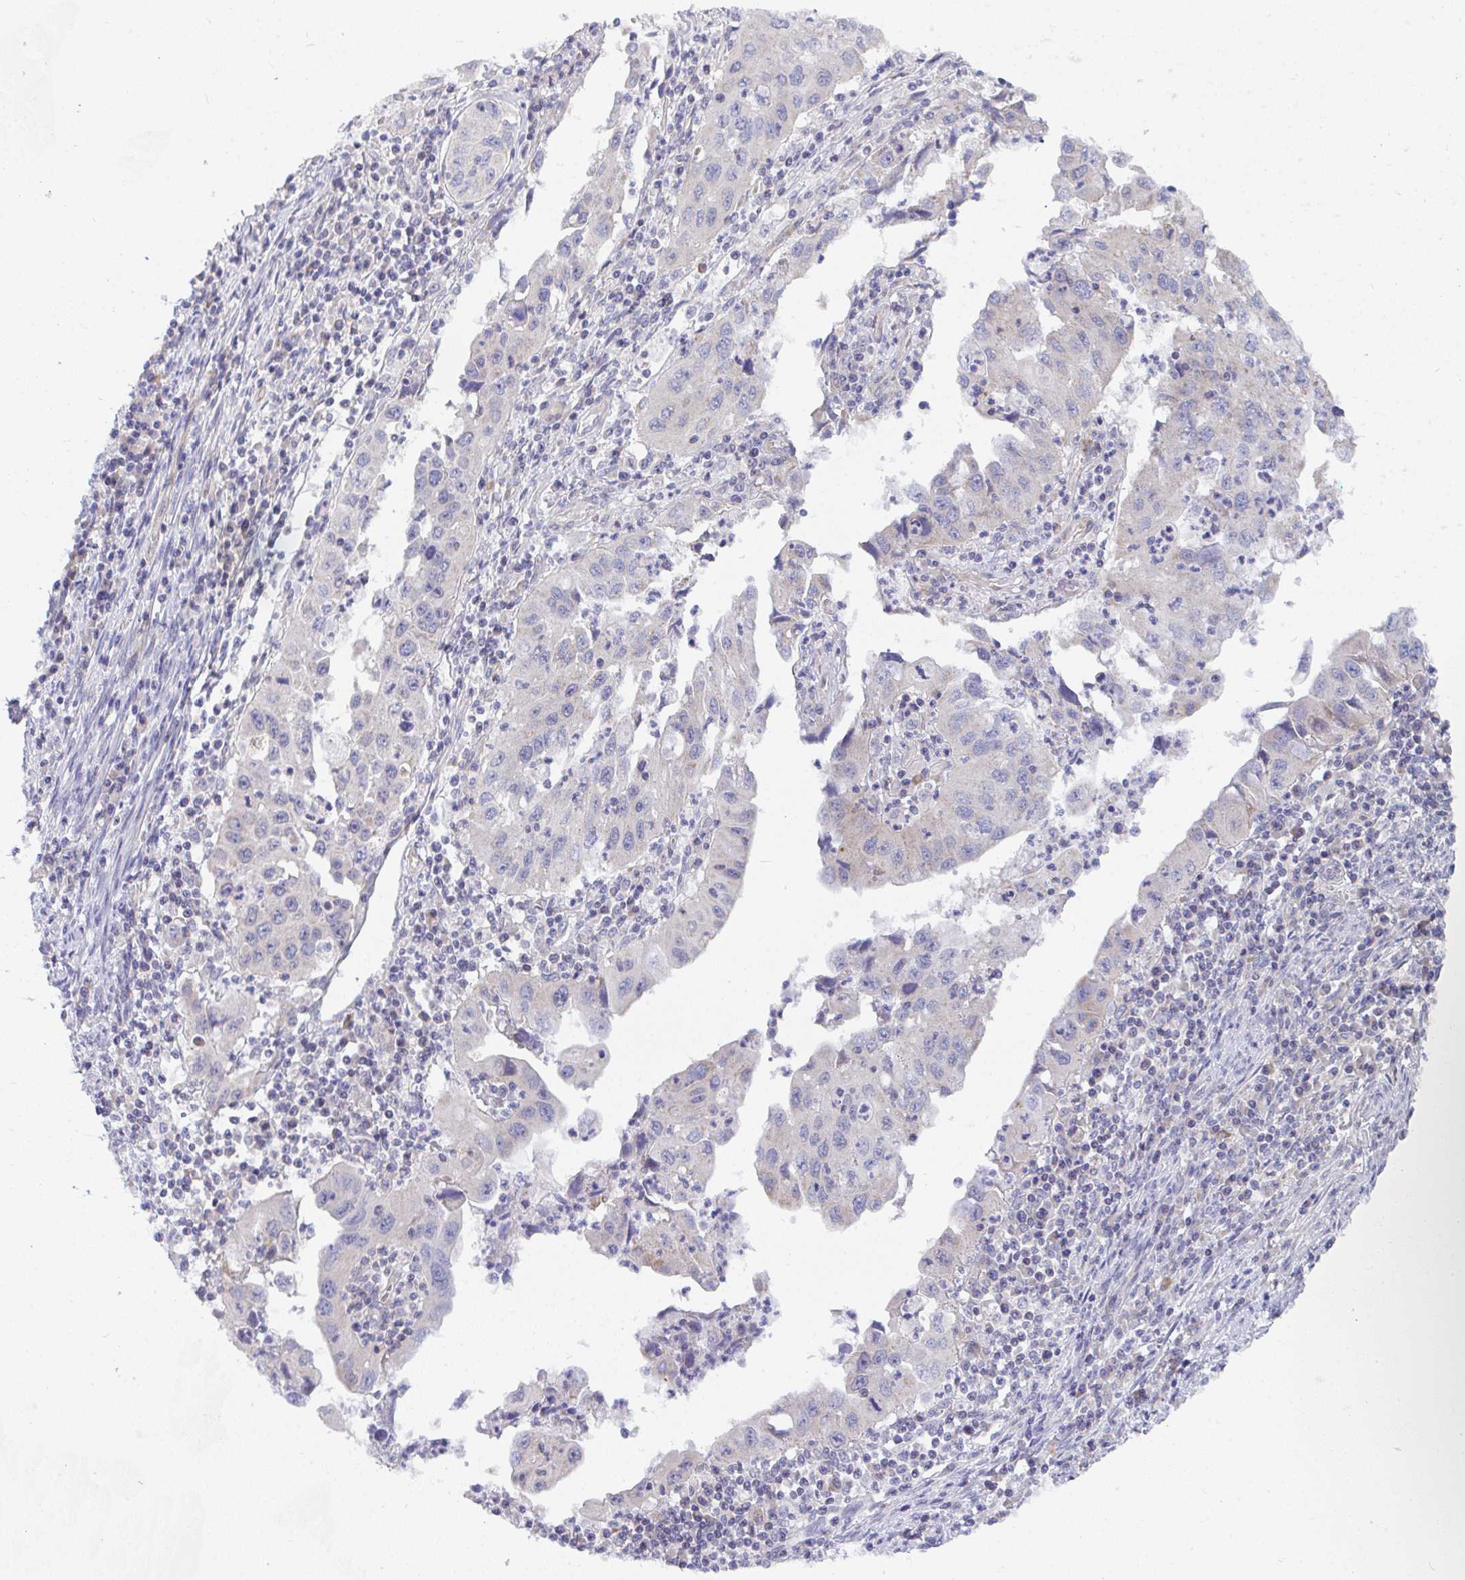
{"staining": {"intensity": "negative", "quantity": "none", "location": "none"}, "tissue": "endometrial cancer", "cell_type": "Tumor cells", "image_type": "cancer", "snomed": [{"axis": "morphology", "description": "Adenocarcinoma, NOS"}, {"axis": "topography", "description": "Uterus"}], "caption": "There is no significant expression in tumor cells of endometrial adenocarcinoma.", "gene": "EIF1AD", "patient": {"sex": "female", "age": 62}}